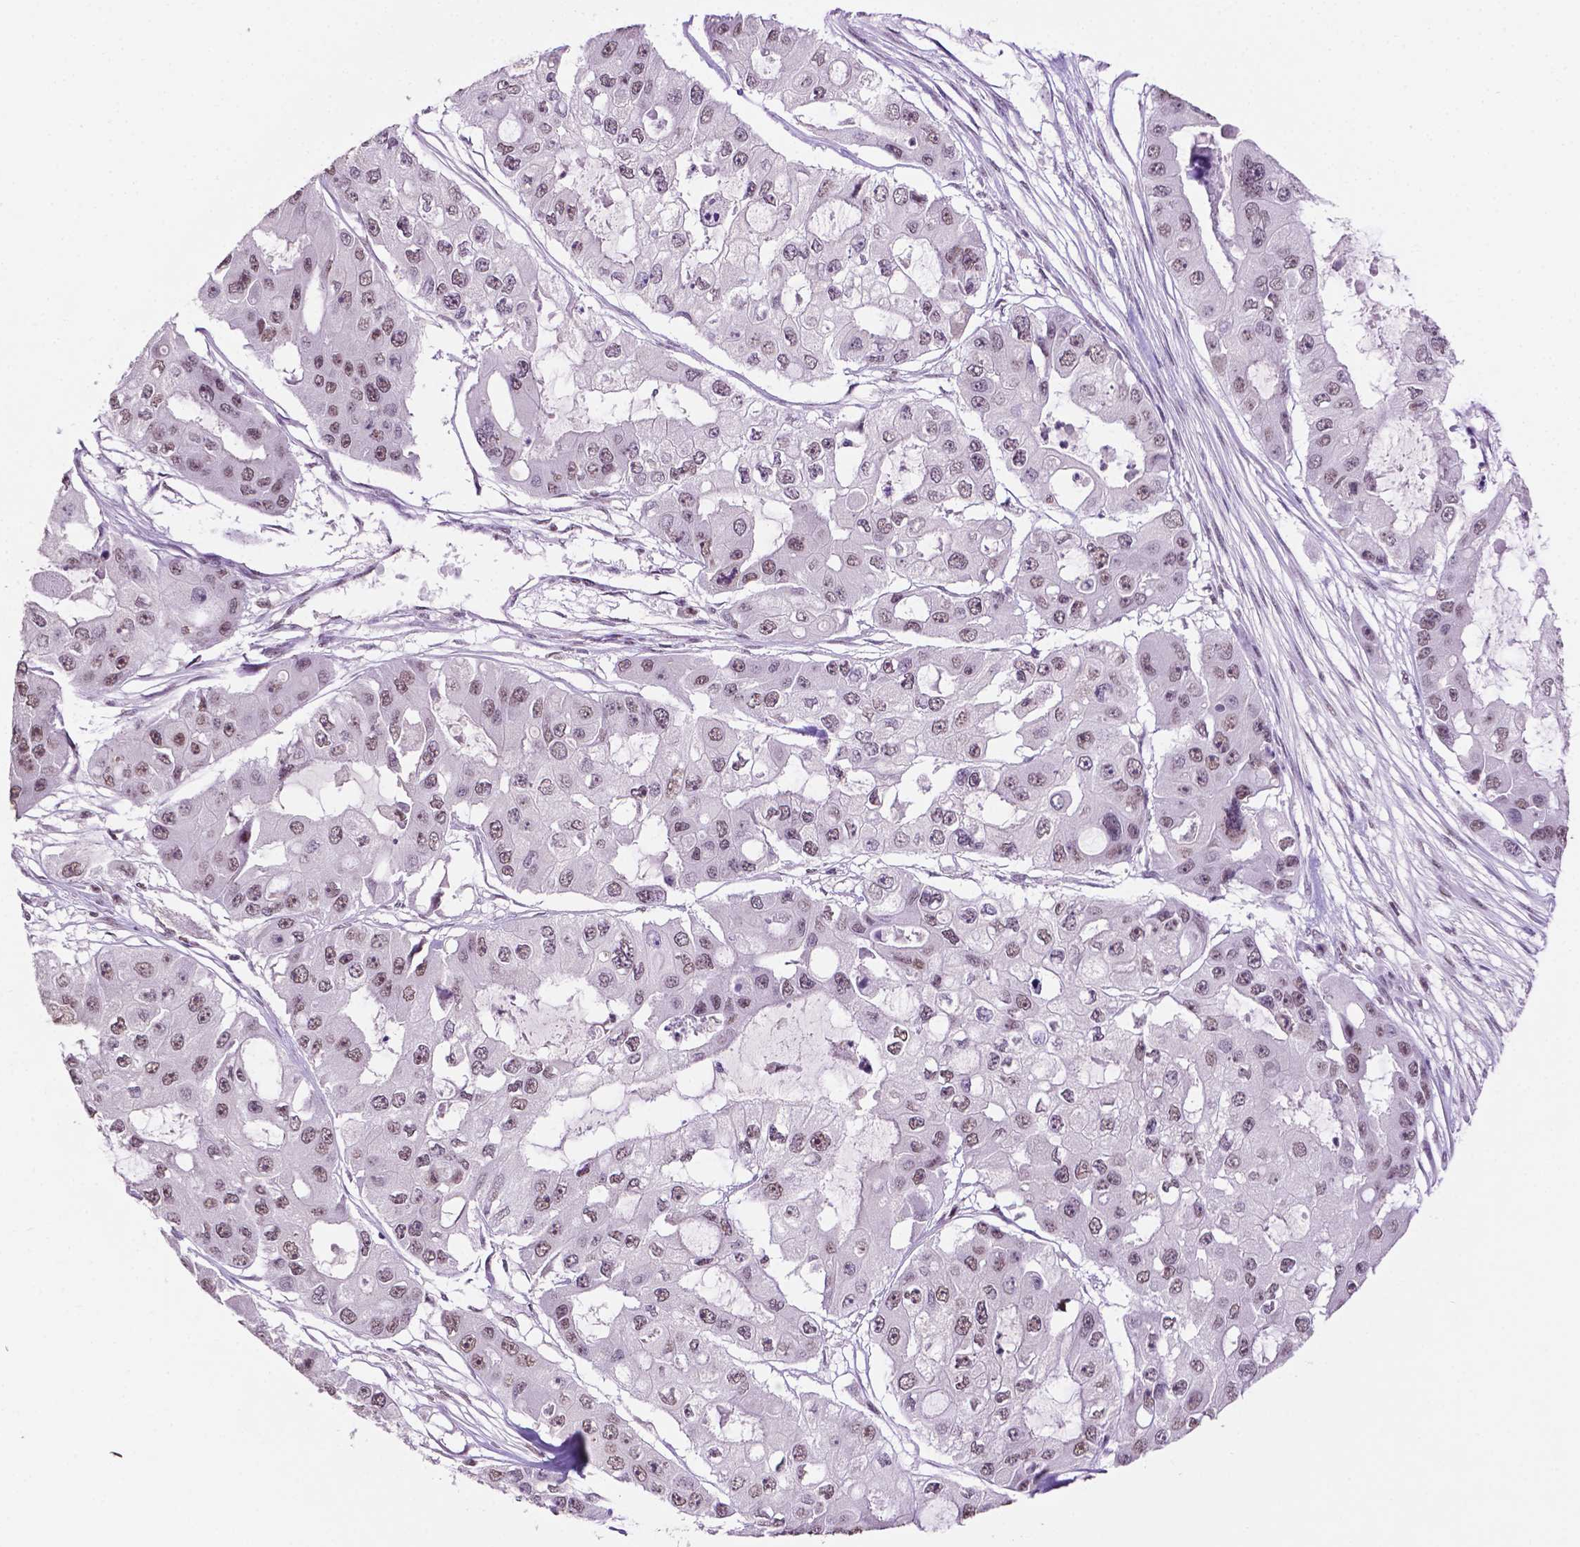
{"staining": {"intensity": "moderate", "quantity": ">75%", "location": "nuclear"}, "tissue": "ovarian cancer", "cell_type": "Tumor cells", "image_type": "cancer", "snomed": [{"axis": "morphology", "description": "Cystadenocarcinoma, serous, NOS"}, {"axis": "topography", "description": "Ovary"}], "caption": "Protein staining demonstrates moderate nuclear staining in approximately >75% of tumor cells in serous cystadenocarcinoma (ovarian).", "gene": "PTPN6", "patient": {"sex": "female", "age": 56}}